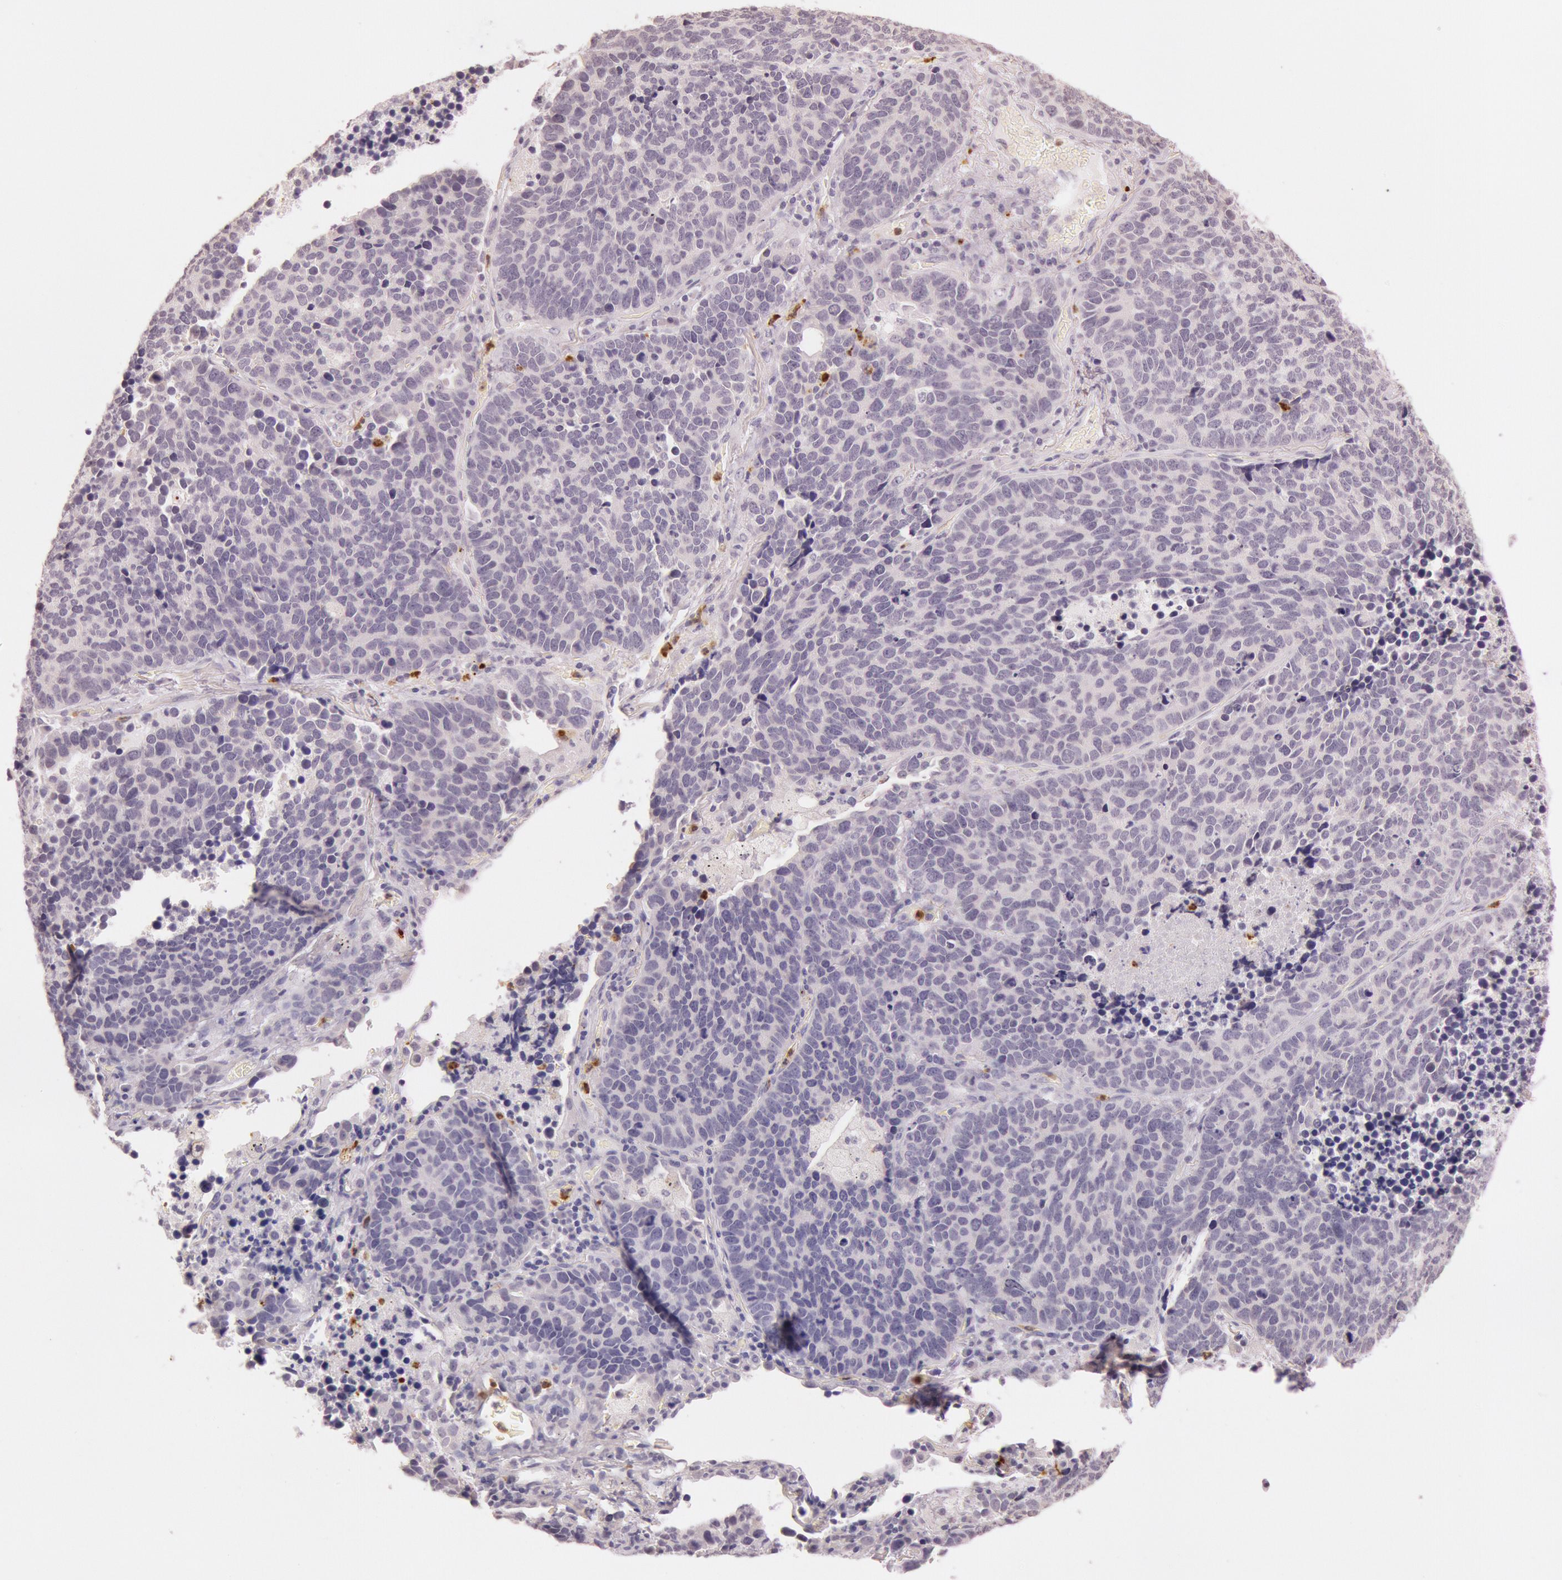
{"staining": {"intensity": "negative", "quantity": "none", "location": "none"}, "tissue": "lung cancer", "cell_type": "Tumor cells", "image_type": "cancer", "snomed": [{"axis": "morphology", "description": "Neoplasm, malignant, NOS"}, {"axis": "topography", "description": "Lung"}], "caption": "Image shows no protein positivity in tumor cells of lung cancer (neoplasm (malignant)) tissue.", "gene": "KDM6A", "patient": {"sex": "female", "age": 75}}